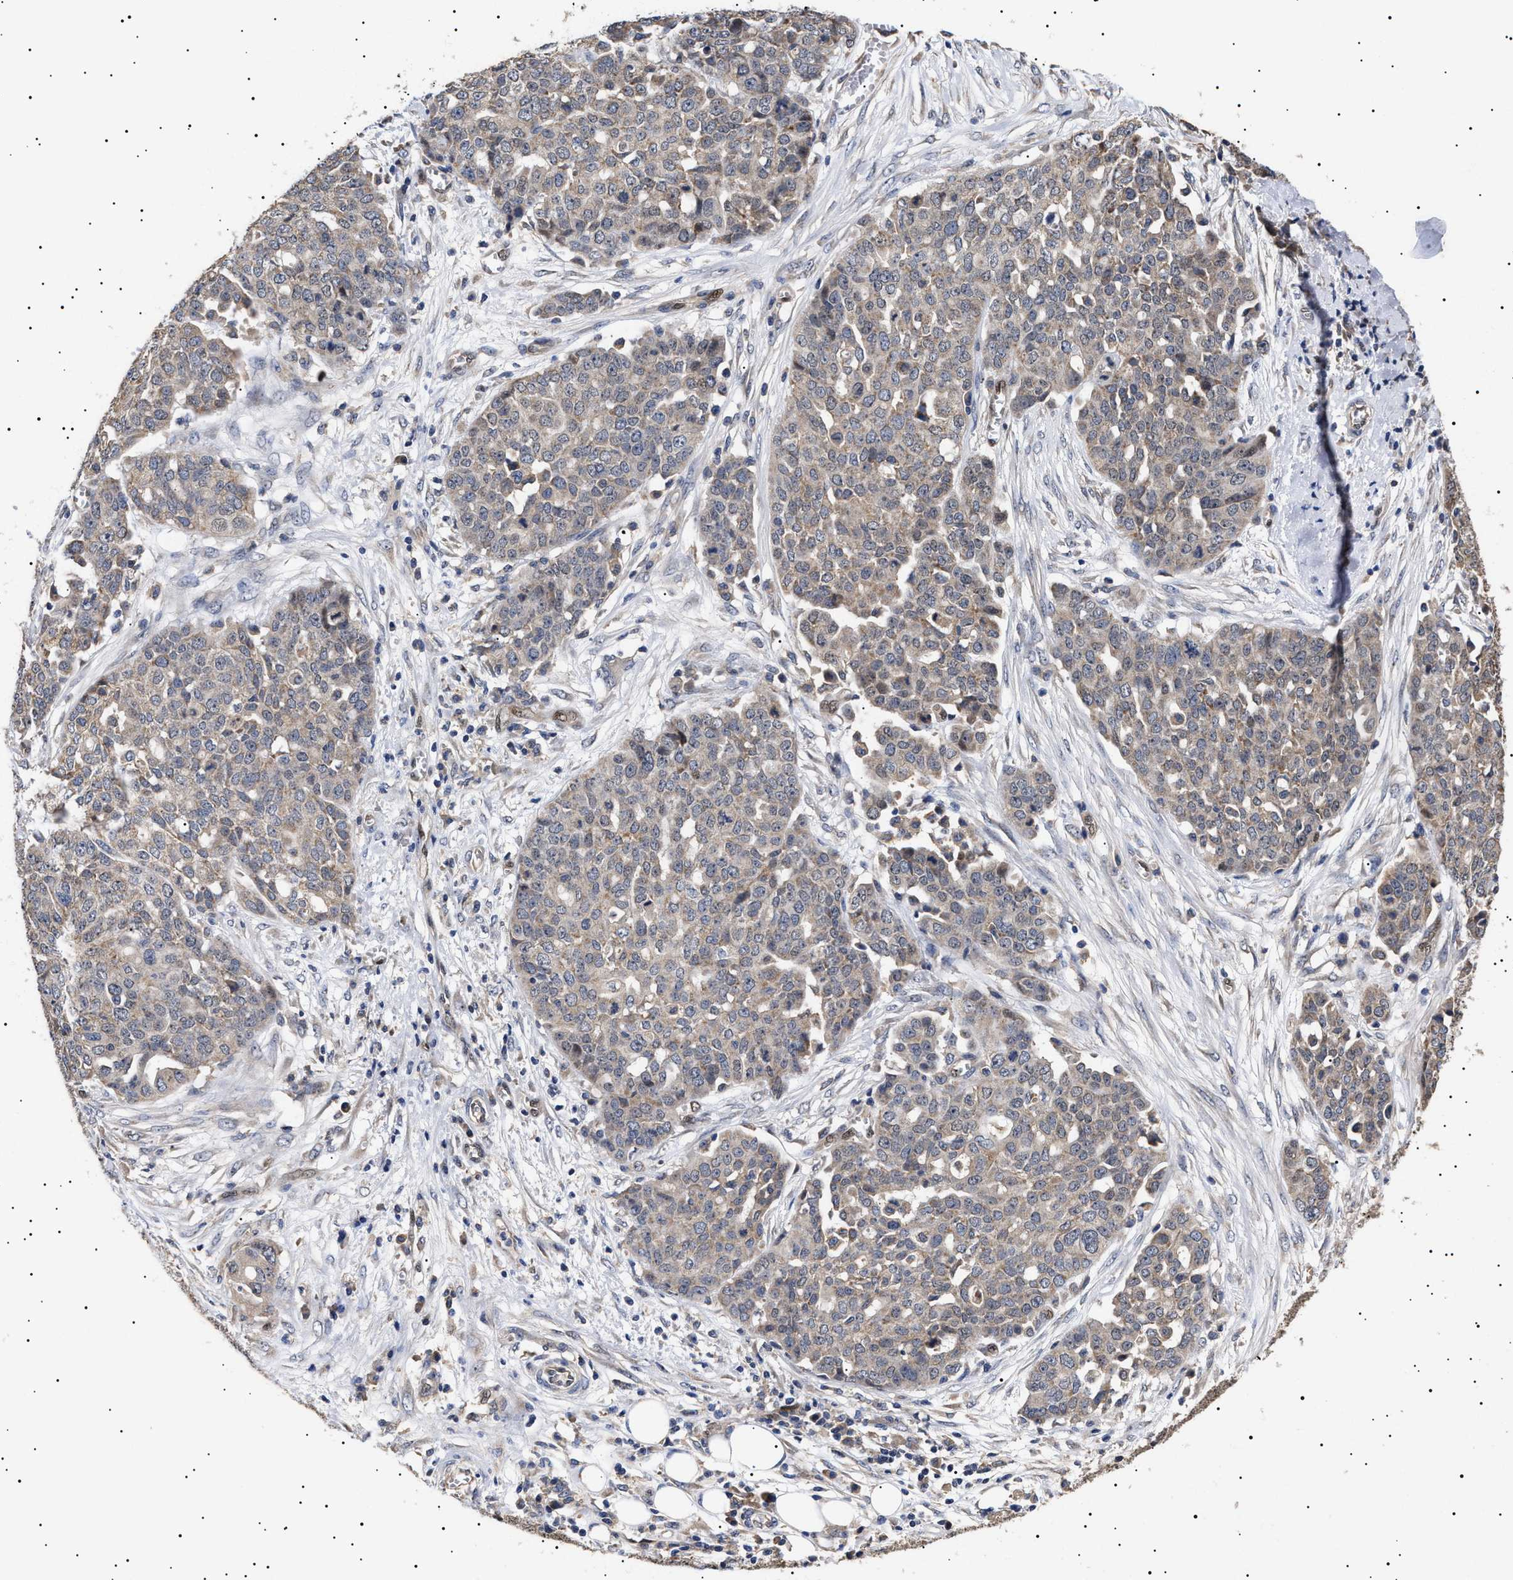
{"staining": {"intensity": "weak", "quantity": "25%-75%", "location": "cytoplasmic/membranous"}, "tissue": "ovarian cancer", "cell_type": "Tumor cells", "image_type": "cancer", "snomed": [{"axis": "morphology", "description": "Cystadenocarcinoma, serous, NOS"}, {"axis": "topography", "description": "Soft tissue"}, {"axis": "topography", "description": "Ovary"}], "caption": "Protein positivity by immunohistochemistry shows weak cytoplasmic/membranous positivity in about 25%-75% of tumor cells in ovarian serous cystadenocarcinoma. (IHC, brightfield microscopy, high magnification).", "gene": "KRBA1", "patient": {"sex": "female", "age": 57}}